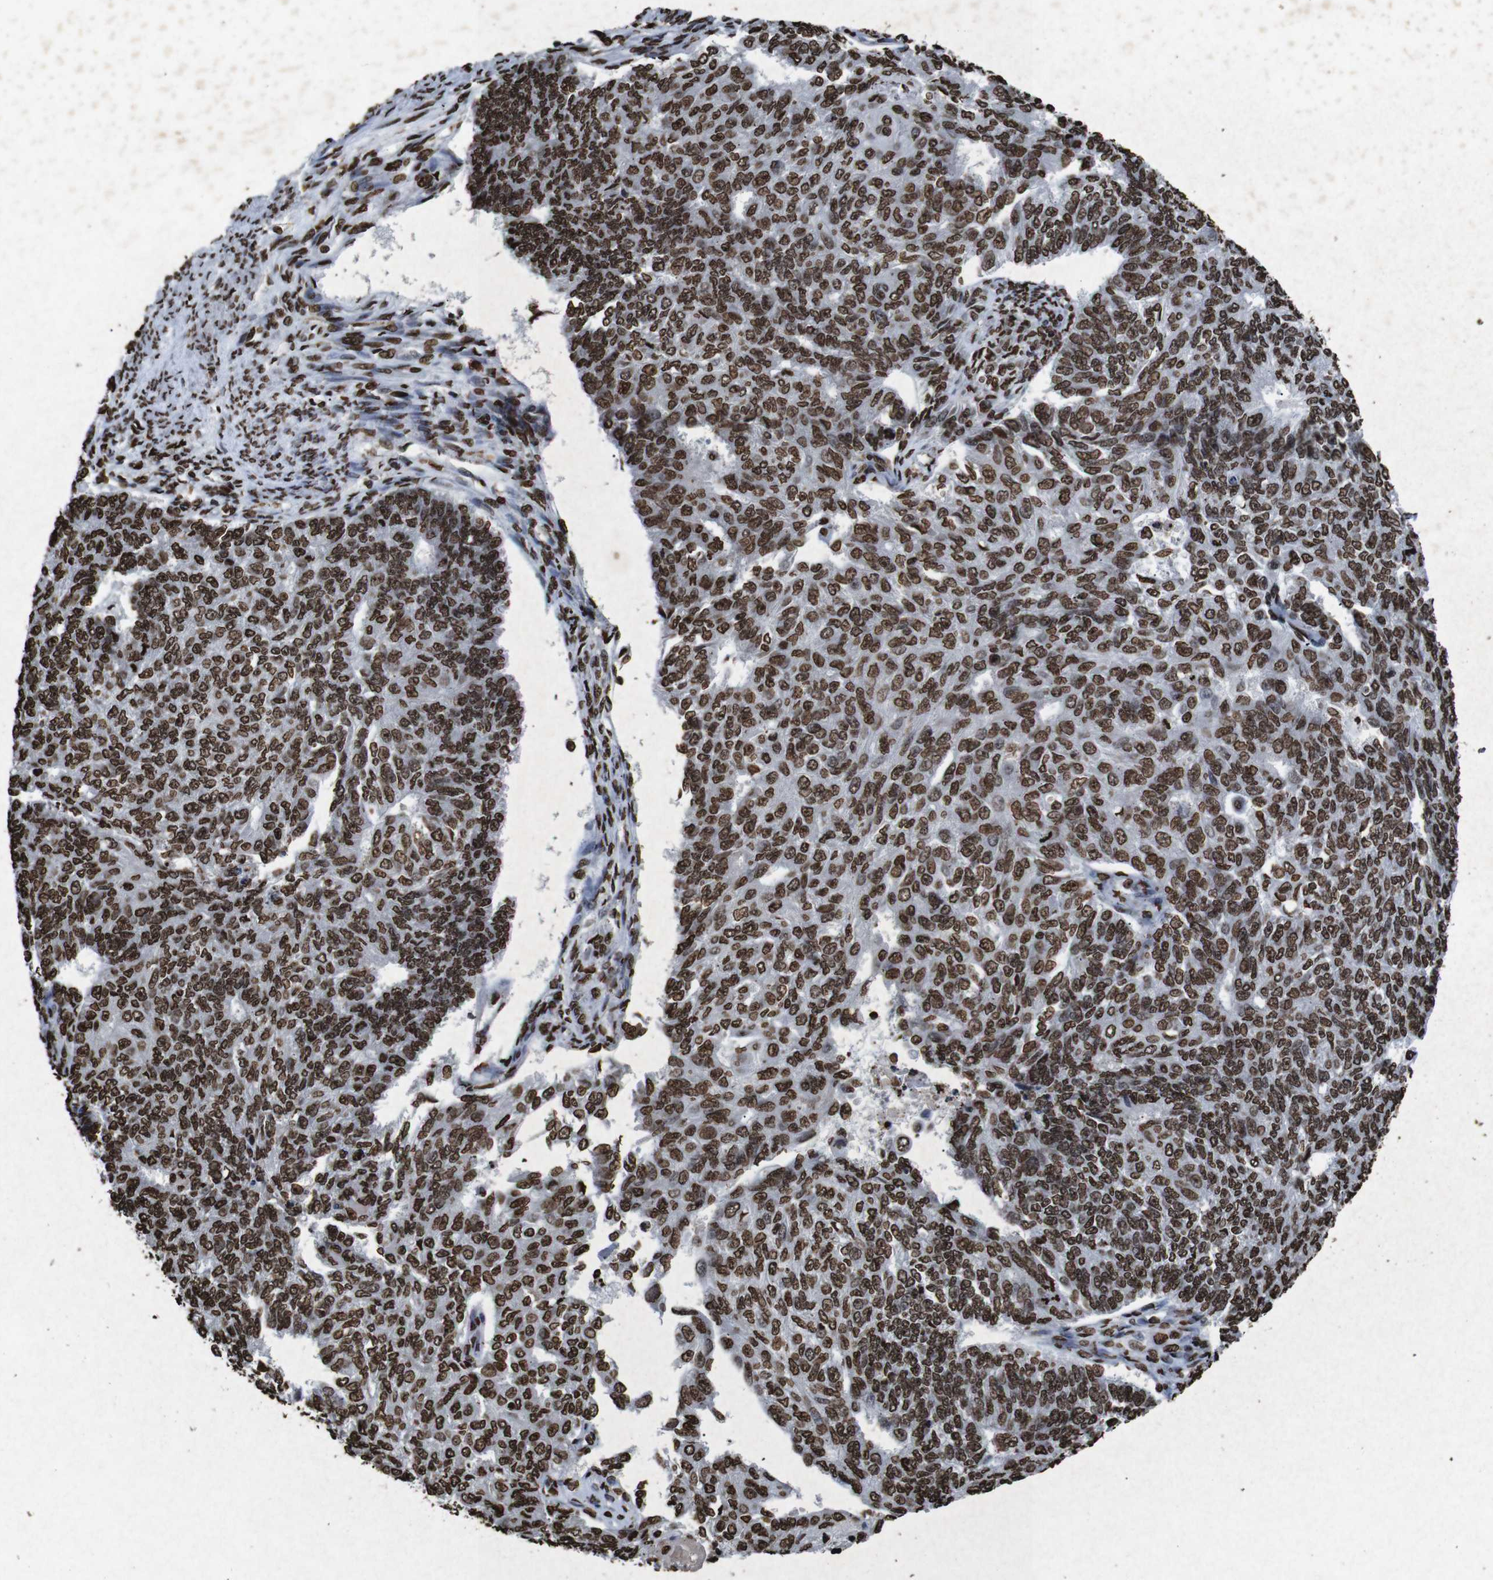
{"staining": {"intensity": "strong", "quantity": ">75%", "location": "nuclear"}, "tissue": "endometrial cancer", "cell_type": "Tumor cells", "image_type": "cancer", "snomed": [{"axis": "morphology", "description": "Adenocarcinoma, NOS"}, {"axis": "topography", "description": "Endometrium"}], "caption": "Endometrial cancer (adenocarcinoma) was stained to show a protein in brown. There is high levels of strong nuclear positivity in approximately >75% of tumor cells.", "gene": "MDM2", "patient": {"sex": "female", "age": 32}}